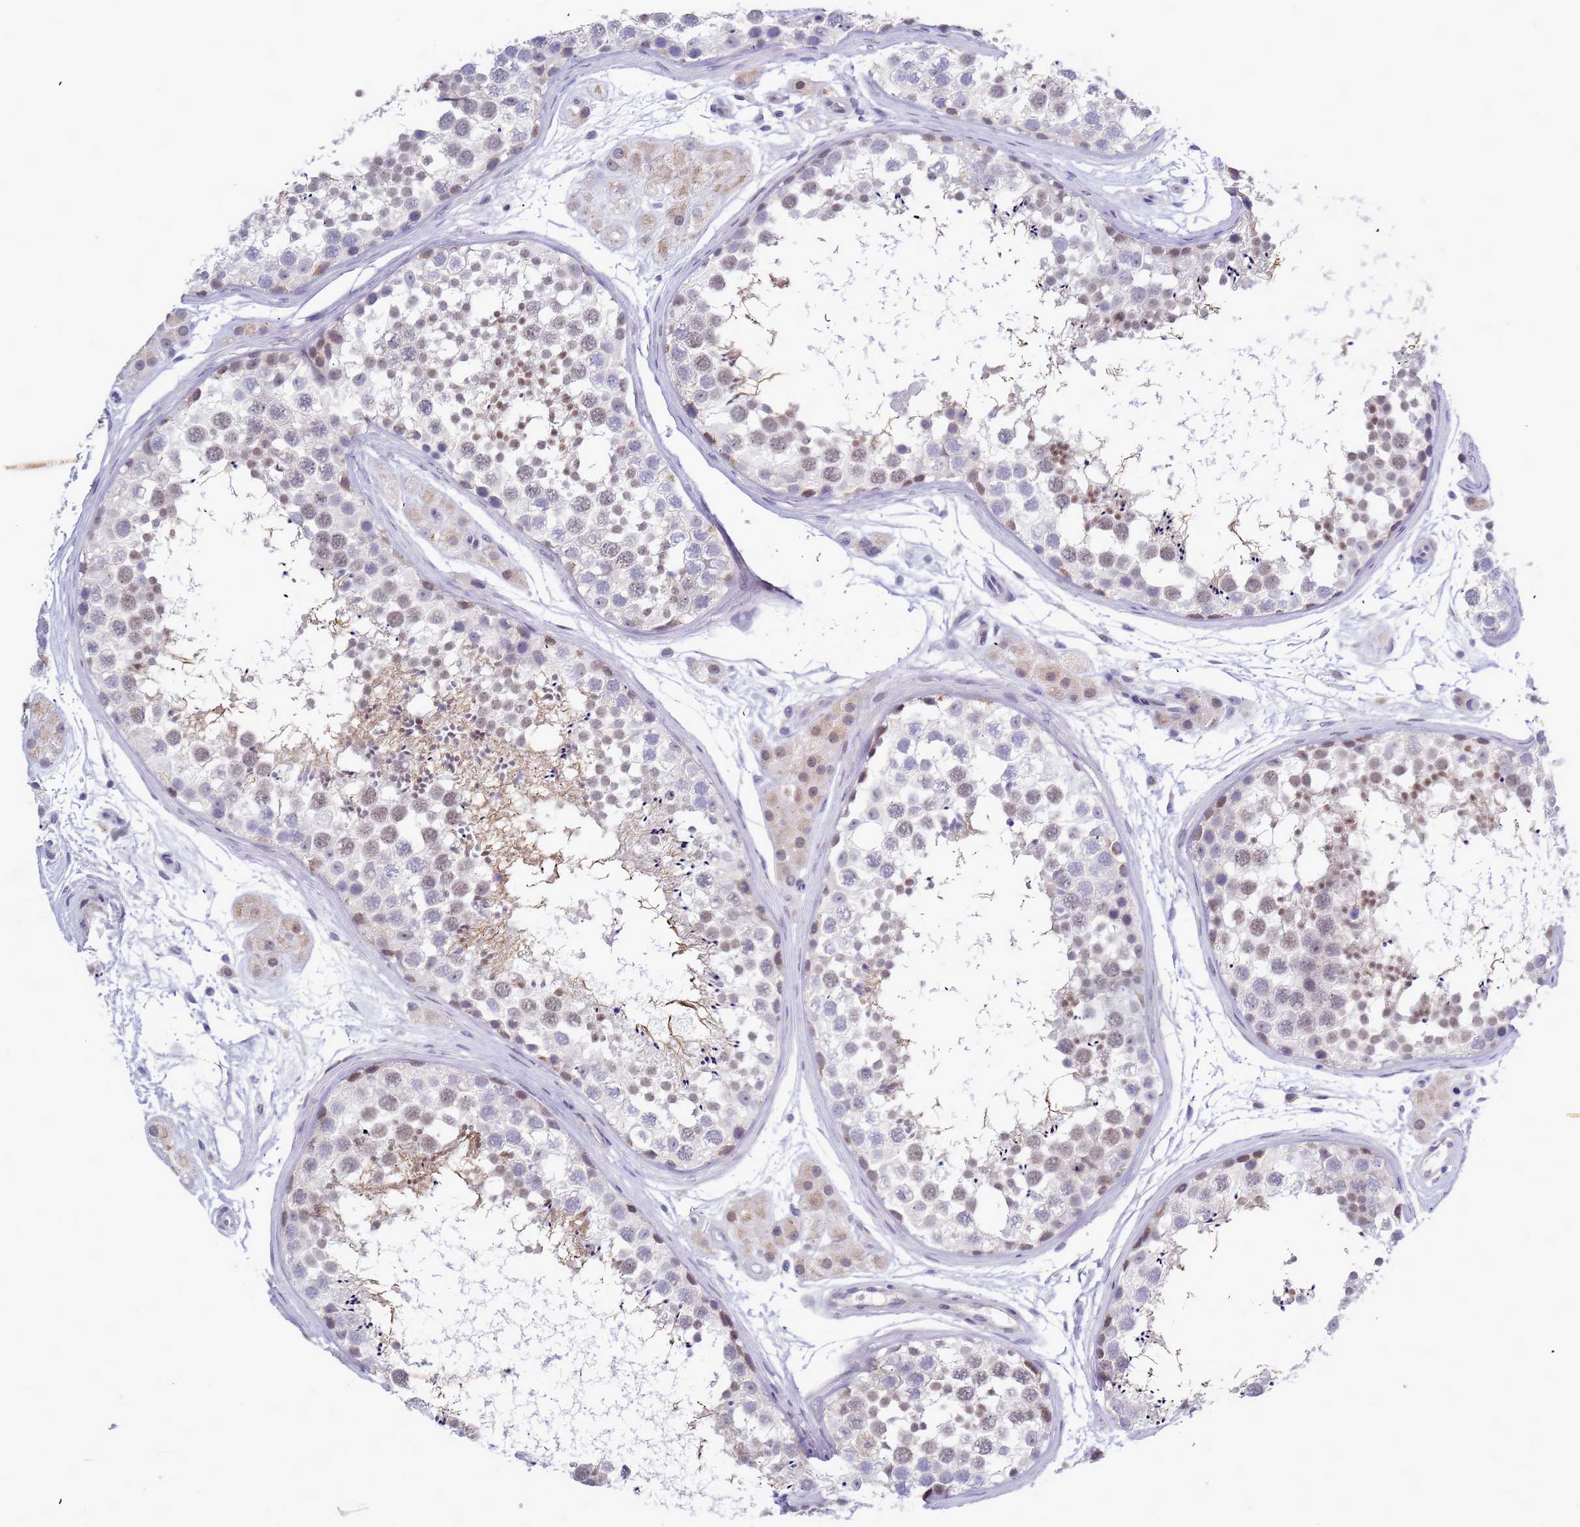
{"staining": {"intensity": "weak", "quantity": "25%-75%", "location": "nuclear"}, "tissue": "testis", "cell_type": "Cells in seminiferous ducts", "image_type": "normal", "snomed": [{"axis": "morphology", "description": "Normal tissue, NOS"}, {"axis": "topography", "description": "Testis"}], "caption": "IHC staining of normal testis, which displays low levels of weak nuclear staining in approximately 25%-75% of cells in seminiferous ducts indicating weak nuclear protein staining. The staining was performed using DAB (brown) for protein detection and nuclei were counterstained in hematoxylin (blue).", "gene": "CXorf65", "patient": {"sex": "male", "age": 56}}